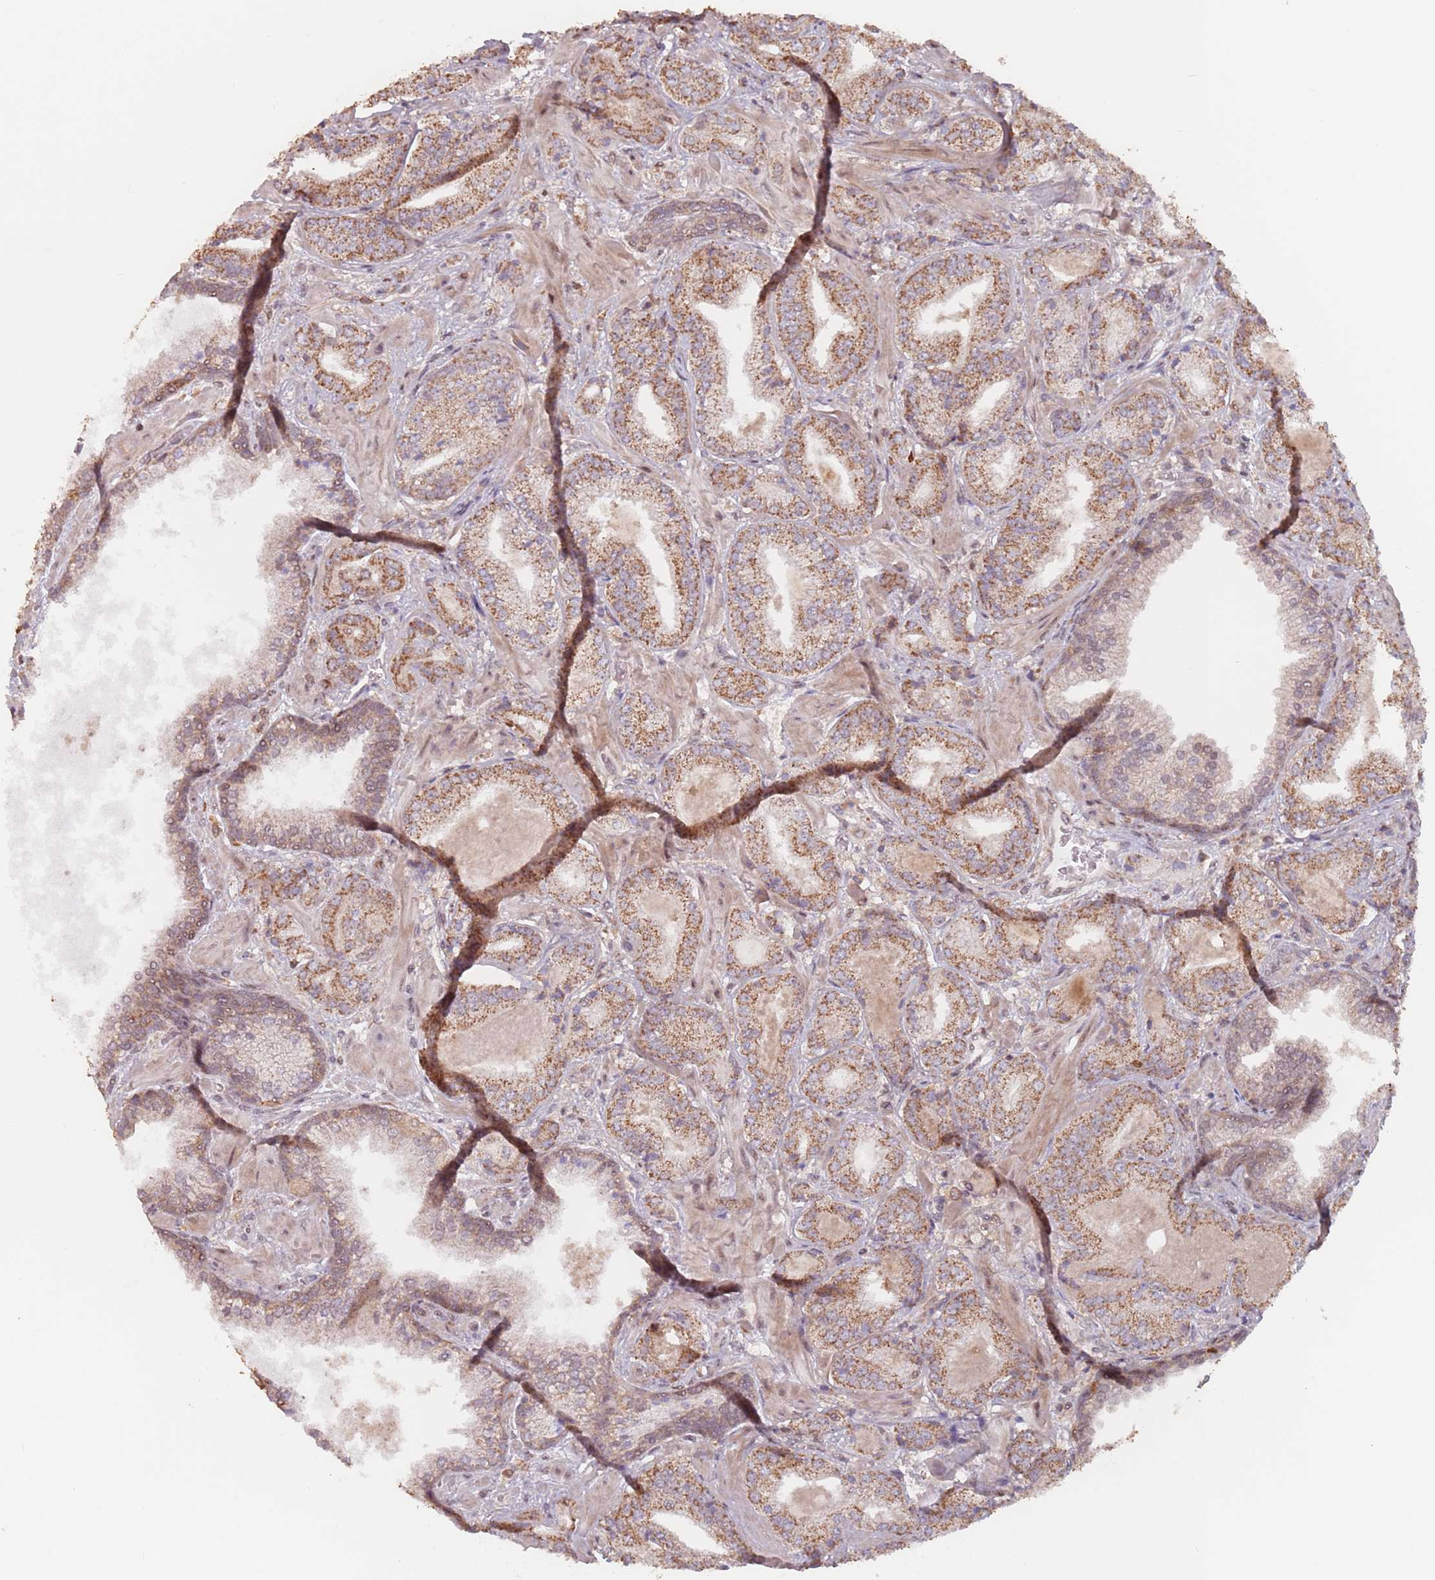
{"staining": {"intensity": "moderate", "quantity": ">75%", "location": "cytoplasmic/membranous"}, "tissue": "prostate cancer", "cell_type": "Tumor cells", "image_type": "cancer", "snomed": [{"axis": "morphology", "description": "Adenocarcinoma, High grade"}, {"axis": "topography", "description": "Prostate"}], "caption": "This micrograph displays IHC staining of prostate cancer, with medium moderate cytoplasmic/membranous expression in about >75% of tumor cells.", "gene": "VPS52", "patient": {"sex": "male", "age": 63}}